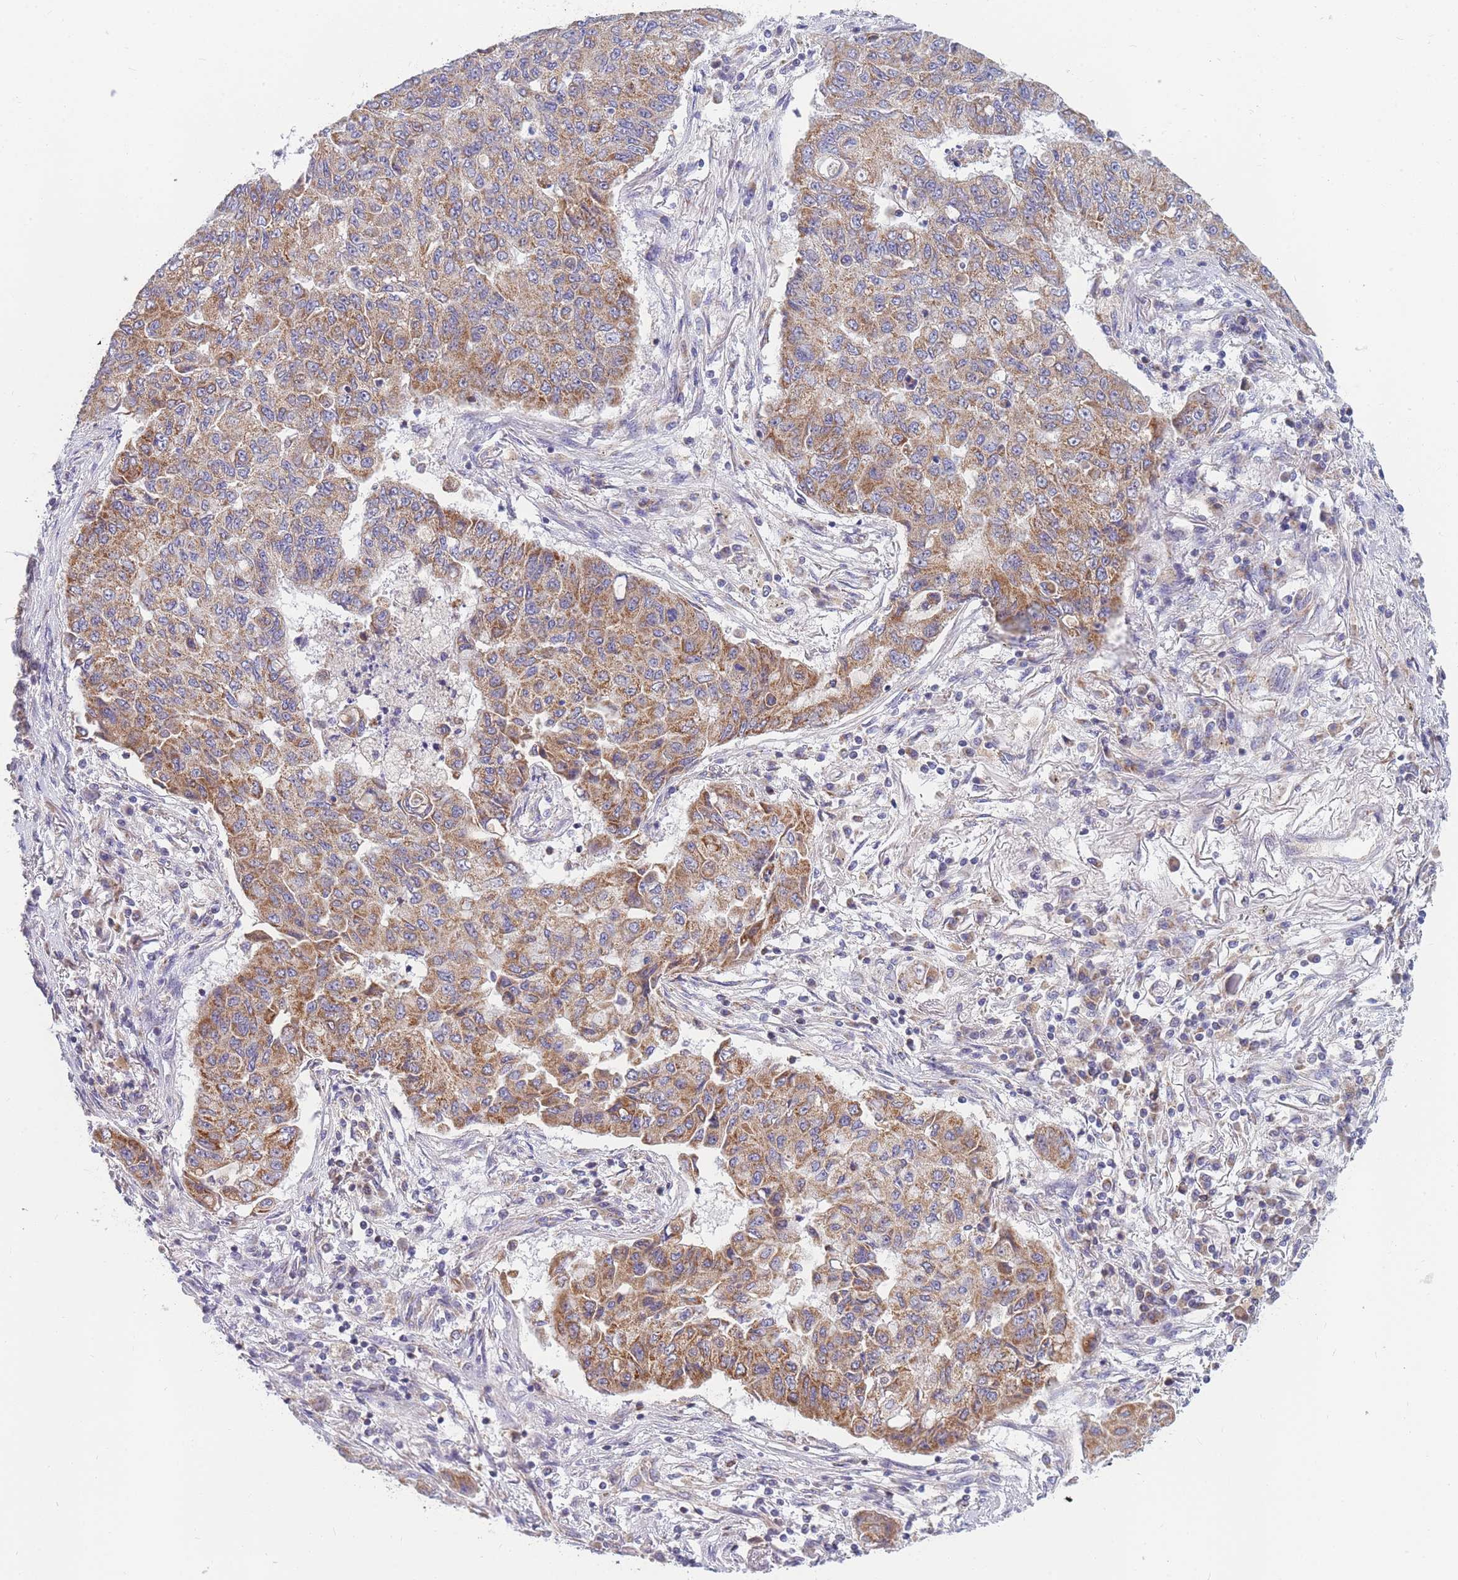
{"staining": {"intensity": "moderate", "quantity": ">75%", "location": "cytoplasmic/membranous"}, "tissue": "lung cancer", "cell_type": "Tumor cells", "image_type": "cancer", "snomed": [{"axis": "morphology", "description": "Squamous cell carcinoma, NOS"}, {"axis": "topography", "description": "Lung"}], "caption": "The immunohistochemical stain shows moderate cytoplasmic/membranous expression in tumor cells of lung cancer tissue.", "gene": "MRPS11", "patient": {"sex": "male", "age": 74}}